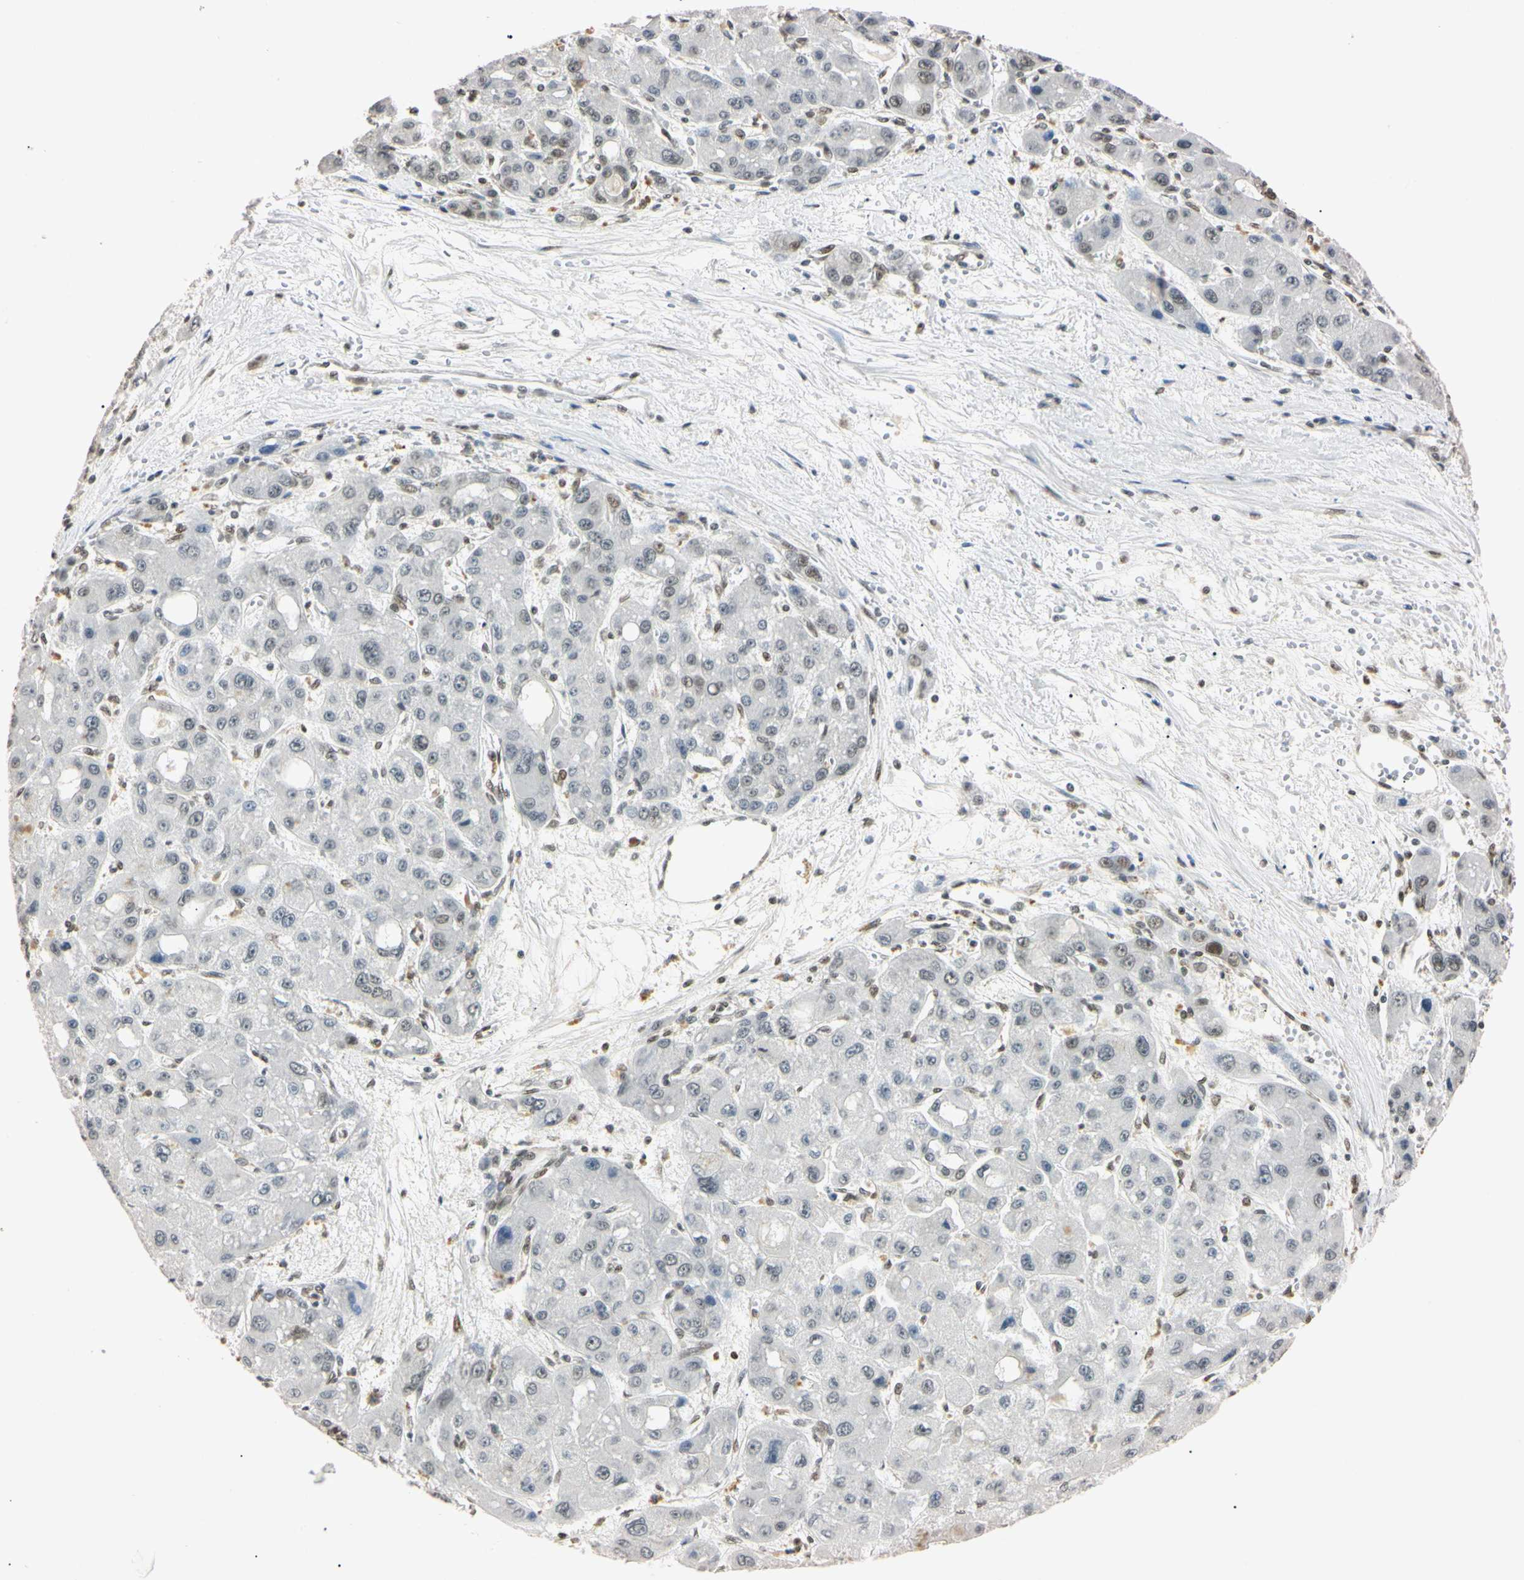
{"staining": {"intensity": "negative", "quantity": "none", "location": "none"}, "tissue": "liver cancer", "cell_type": "Tumor cells", "image_type": "cancer", "snomed": [{"axis": "morphology", "description": "Carcinoma, Hepatocellular, NOS"}, {"axis": "topography", "description": "Liver"}], "caption": "Tumor cells show no significant positivity in liver cancer. (DAB IHC with hematoxylin counter stain).", "gene": "SMARCA5", "patient": {"sex": "male", "age": 55}}